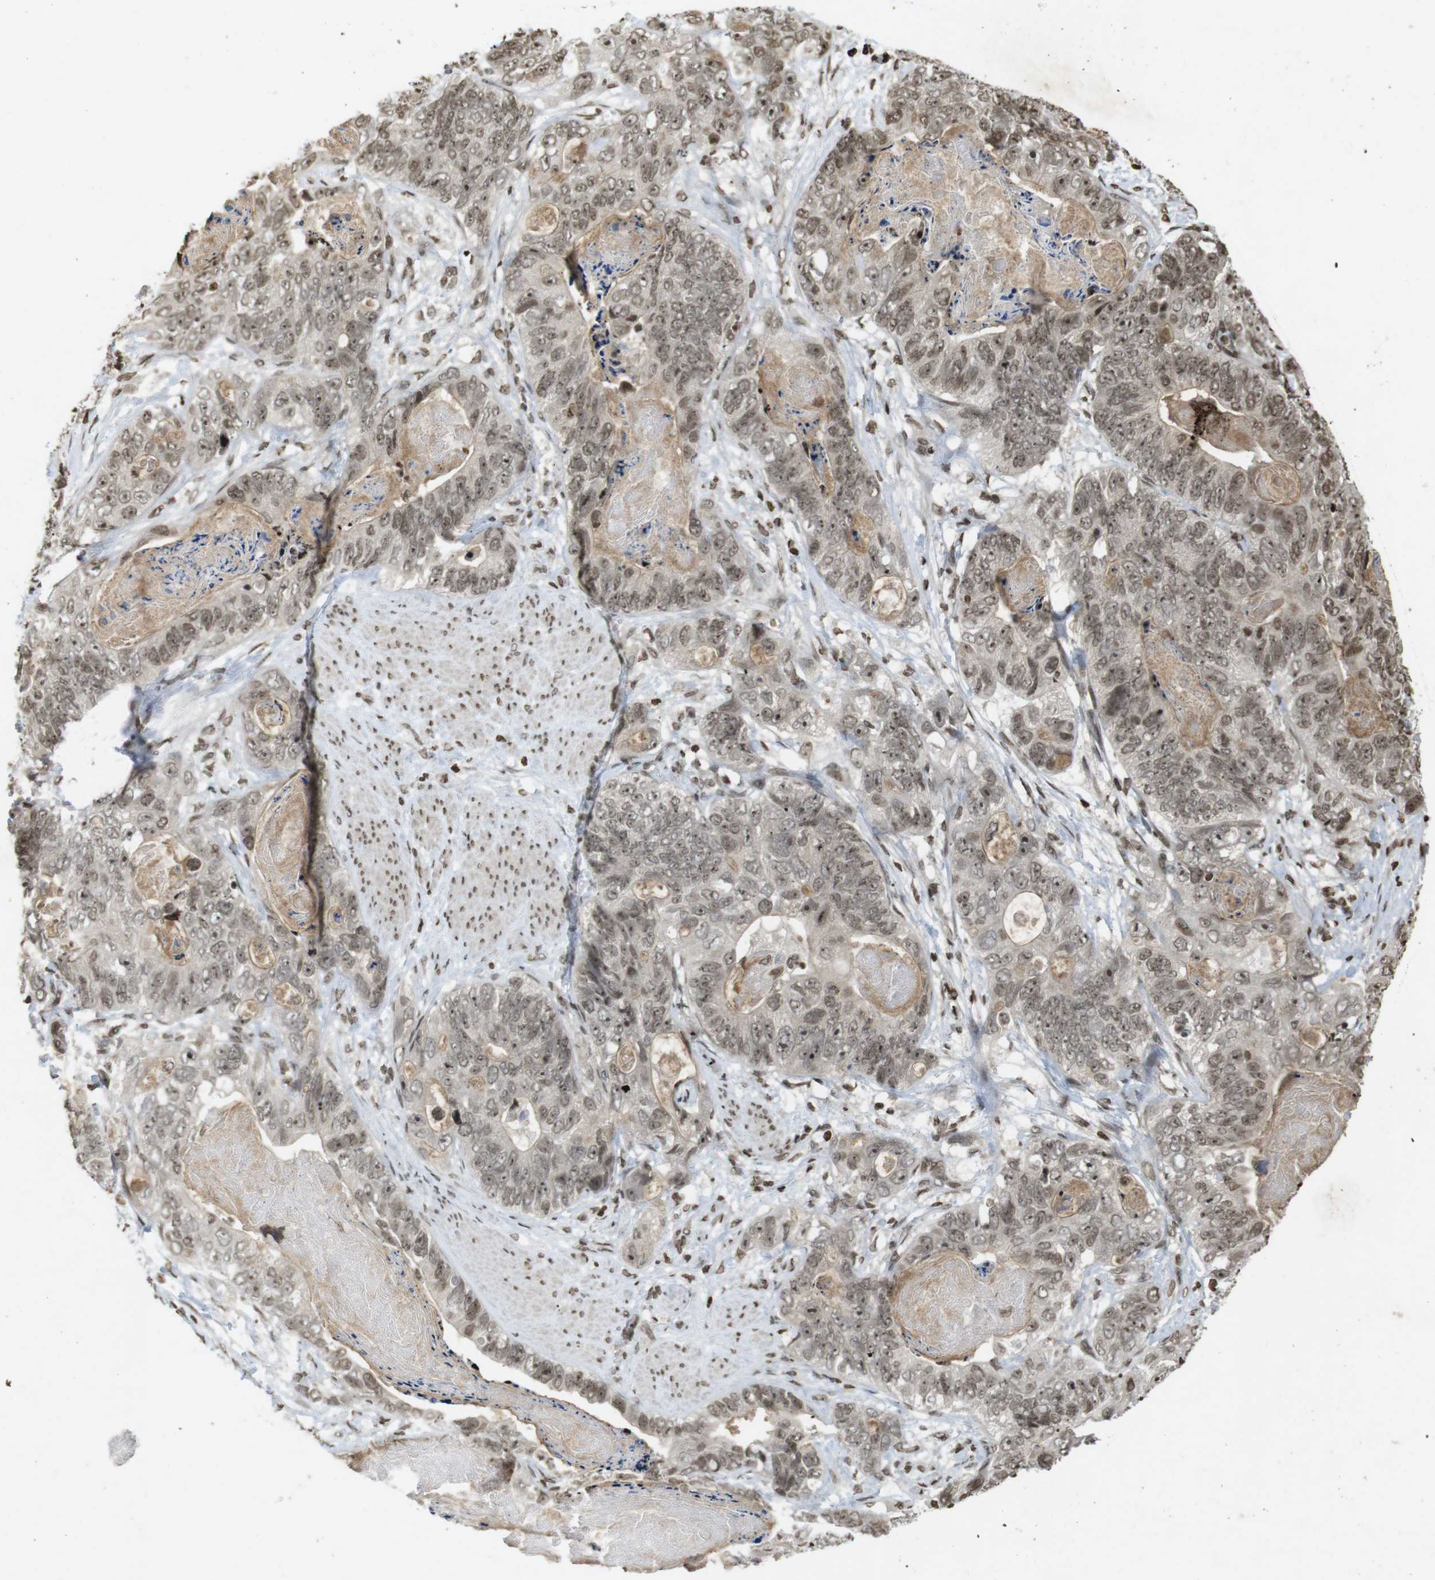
{"staining": {"intensity": "weak", "quantity": ">75%", "location": "cytoplasmic/membranous,nuclear"}, "tissue": "stomach cancer", "cell_type": "Tumor cells", "image_type": "cancer", "snomed": [{"axis": "morphology", "description": "Adenocarcinoma, NOS"}, {"axis": "topography", "description": "Stomach"}], "caption": "This is an image of immunohistochemistry (IHC) staining of stomach cancer, which shows weak staining in the cytoplasmic/membranous and nuclear of tumor cells.", "gene": "FOXA3", "patient": {"sex": "female", "age": 89}}